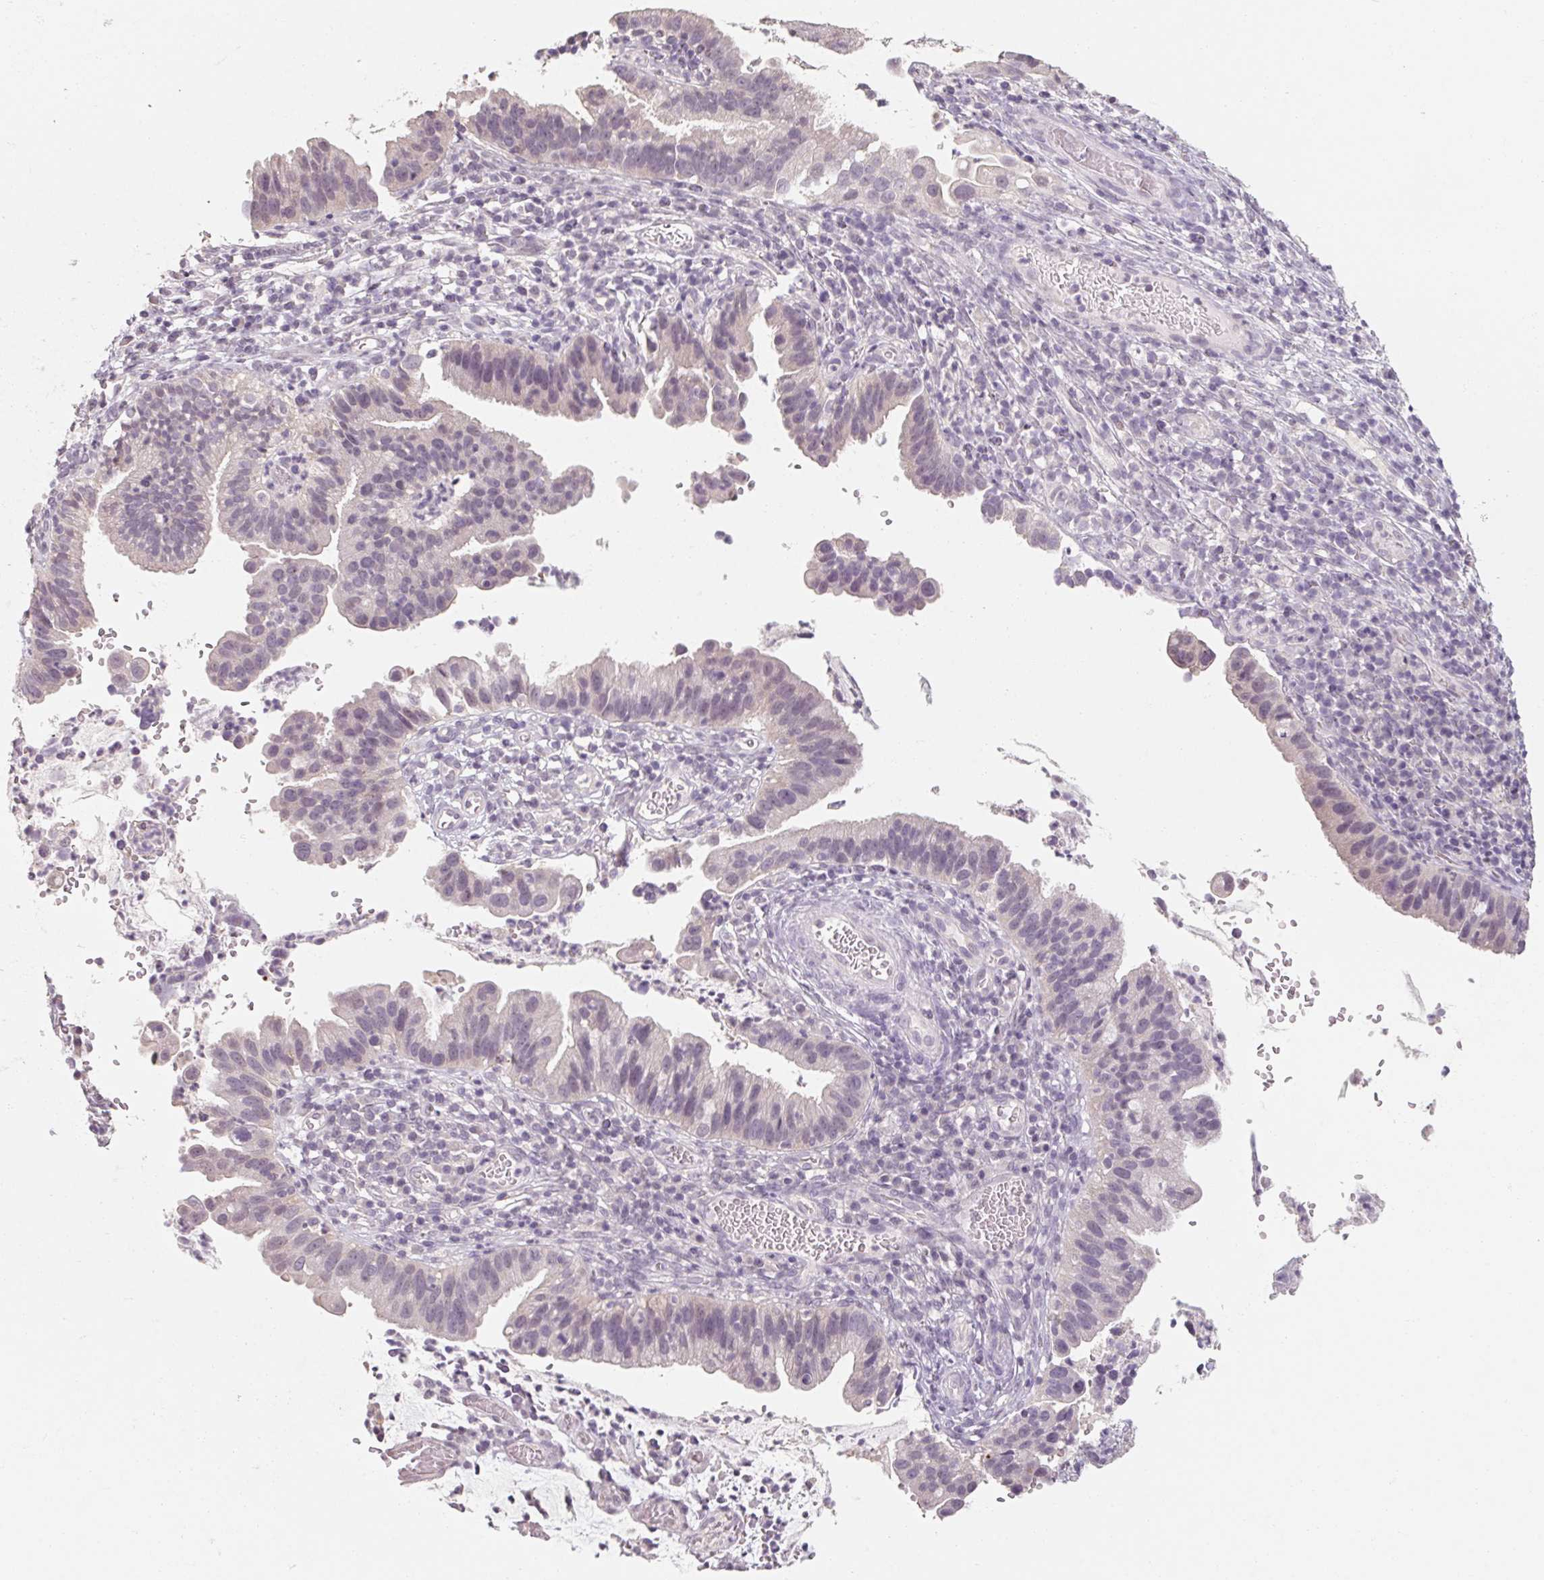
{"staining": {"intensity": "weak", "quantity": "<25%", "location": "cytoplasmic/membranous"}, "tissue": "cervical cancer", "cell_type": "Tumor cells", "image_type": "cancer", "snomed": [{"axis": "morphology", "description": "Adenocarcinoma, NOS"}, {"axis": "topography", "description": "Cervix"}], "caption": "Tumor cells are negative for brown protein staining in cervical cancer (adenocarcinoma). (Stains: DAB immunohistochemistry (IHC) with hematoxylin counter stain, Microscopy: brightfield microscopy at high magnification).", "gene": "CAPZA3", "patient": {"sex": "female", "age": 34}}